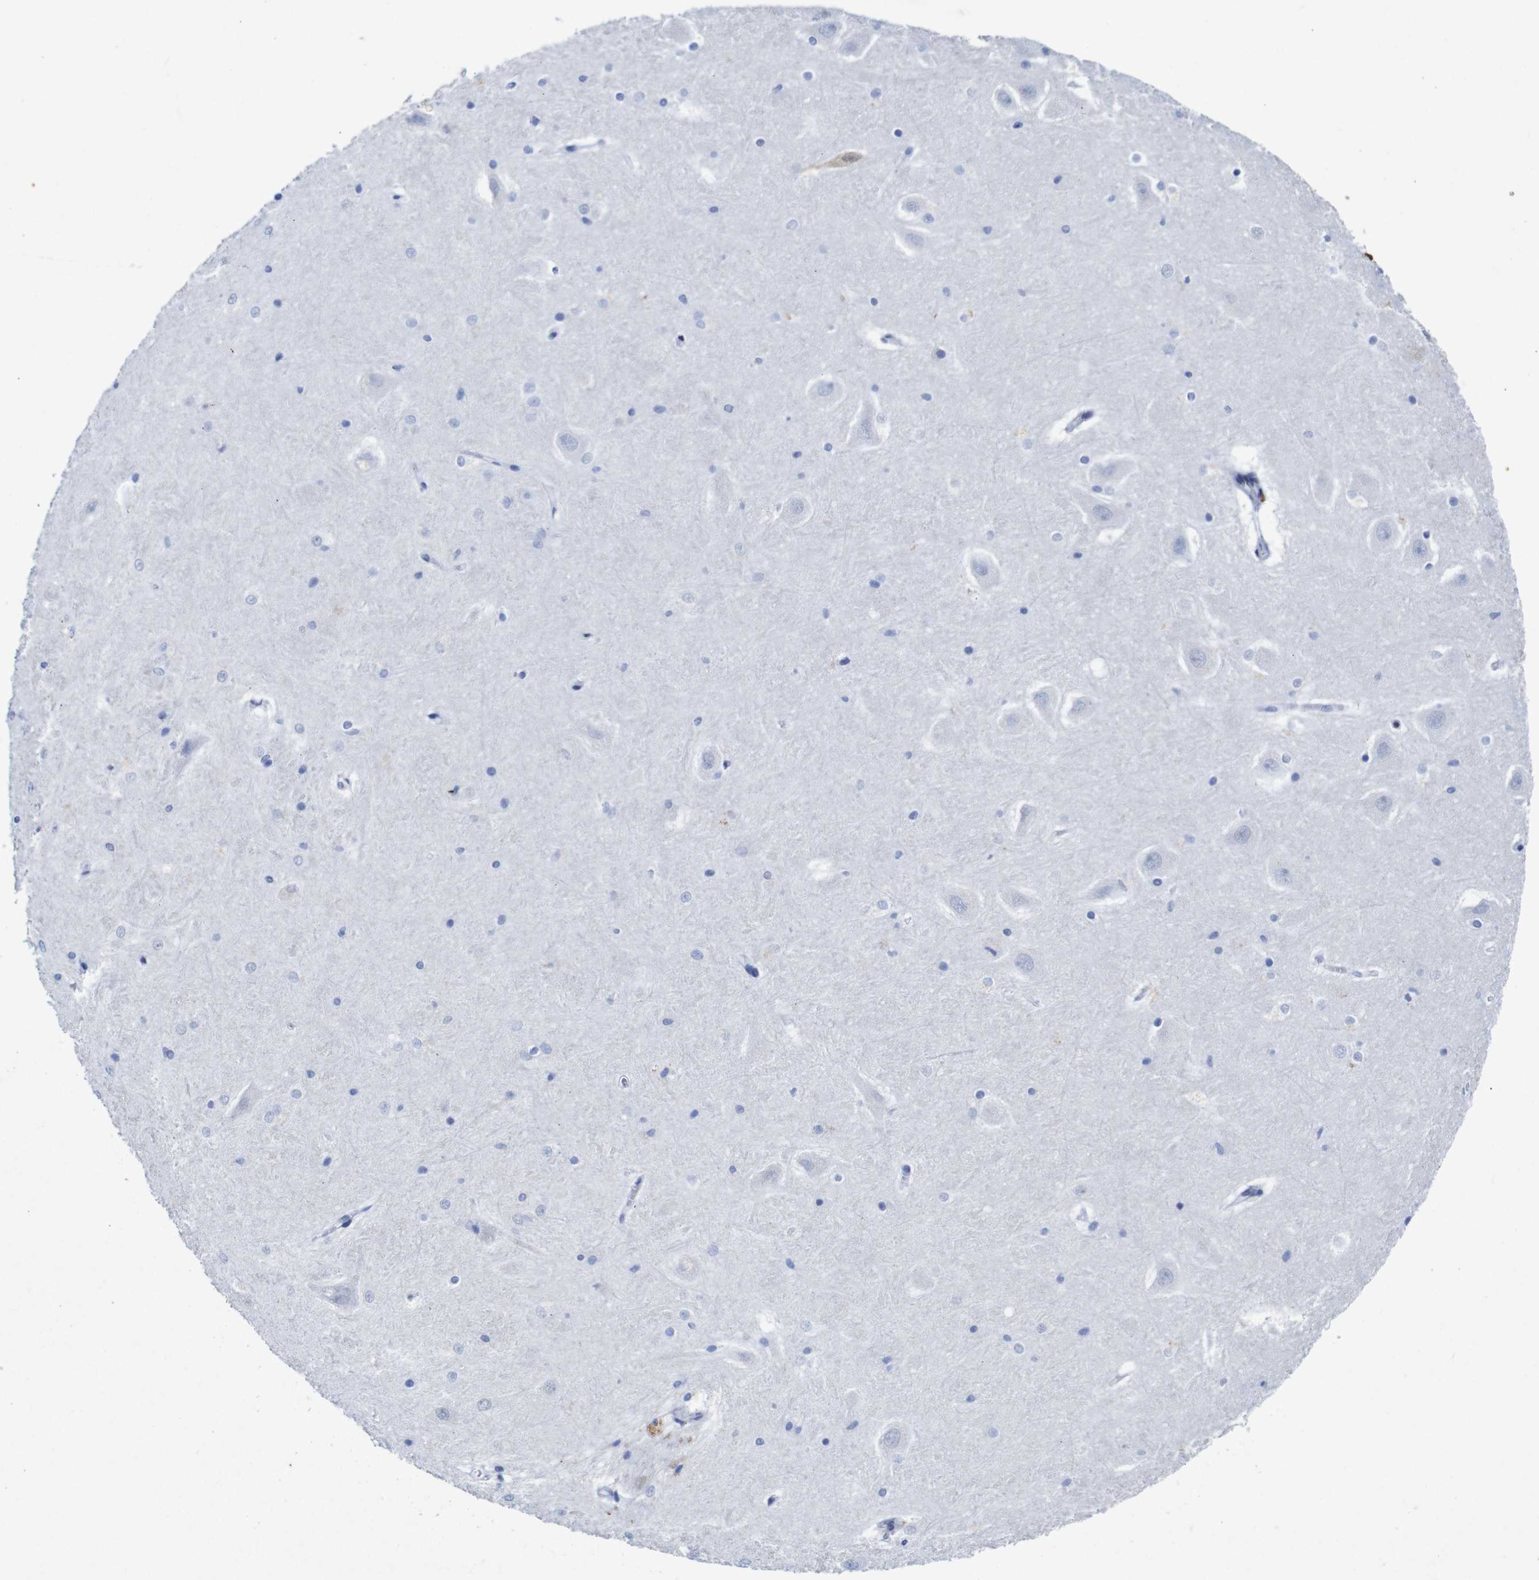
{"staining": {"intensity": "negative", "quantity": "none", "location": "none"}, "tissue": "hippocampus", "cell_type": "Glial cells", "image_type": "normal", "snomed": [{"axis": "morphology", "description": "Normal tissue, NOS"}, {"axis": "topography", "description": "Hippocampus"}], "caption": "Immunohistochemistry photomicrograph of normal human hippocampus stained for a protein (brown), which shows no staining in glial cells.", "gene": "FOSL2", "patient": {"sex": "male", "age": 45}}